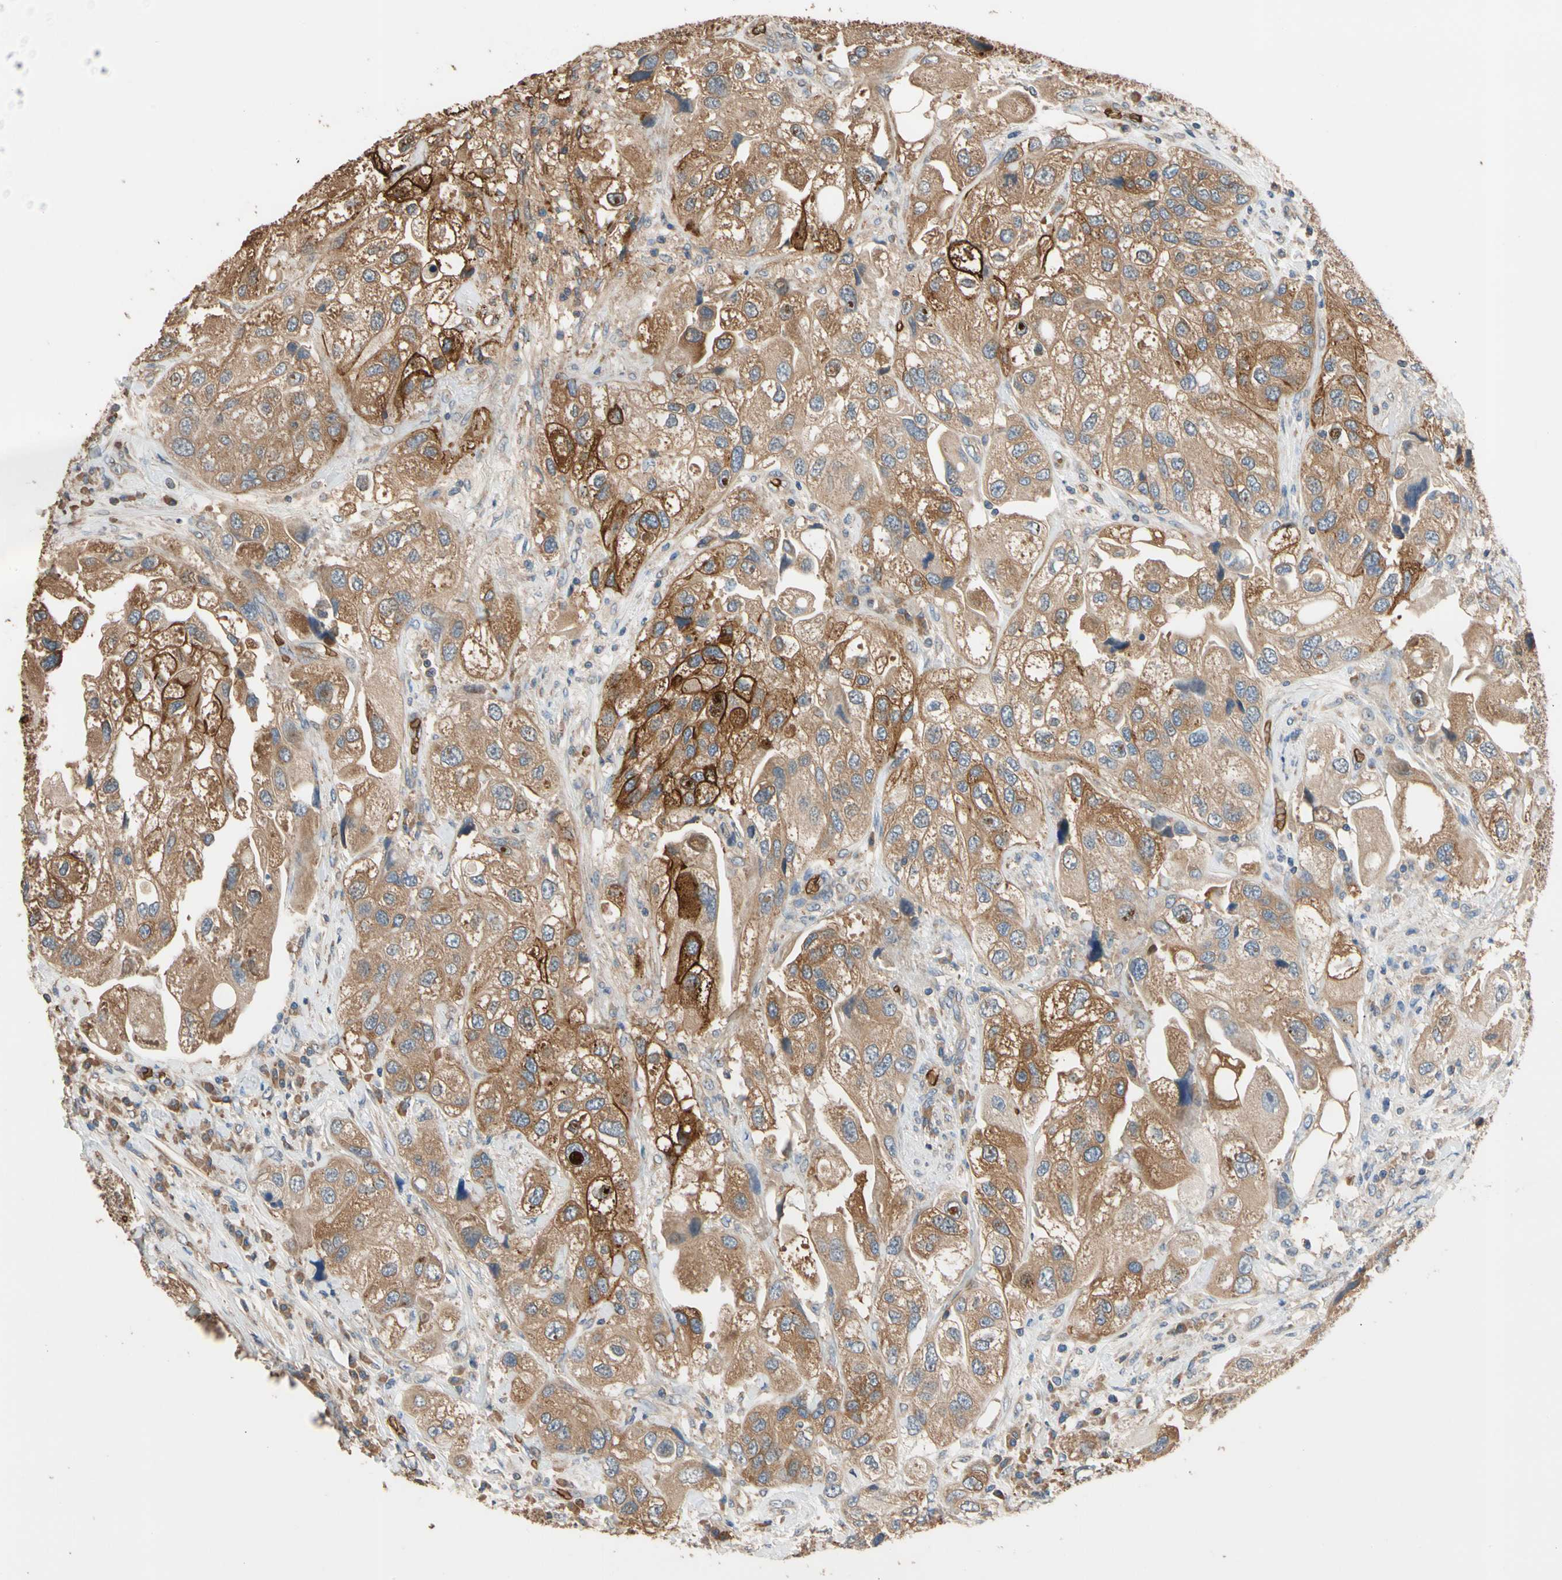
{"staining": {"intensity": "strong", "quantity": ">75%", "location": "cytoplasmic/membranous"}, "tissue": "urothelial cancer", "cell_type": "Tumor cells", "image_type": "cancer", "snomed": [{"axis": "morphology", "description": "Urothelial carcinoma, High grade"}, {"axis": "topography", "description": "Urinary bladder"}], "caption": "Immunohistochemical staining of human urothelial carcinoma (high-grade) demonstrates high levels of strong cytoplasmic/membranous protein positivity in approximately >75% of tumor cells. (brown staining indicates protein expression, while blue staining denotes nuclei).", "gene": "RIOK2", "patient": {"sex": "female", "age": 64}}